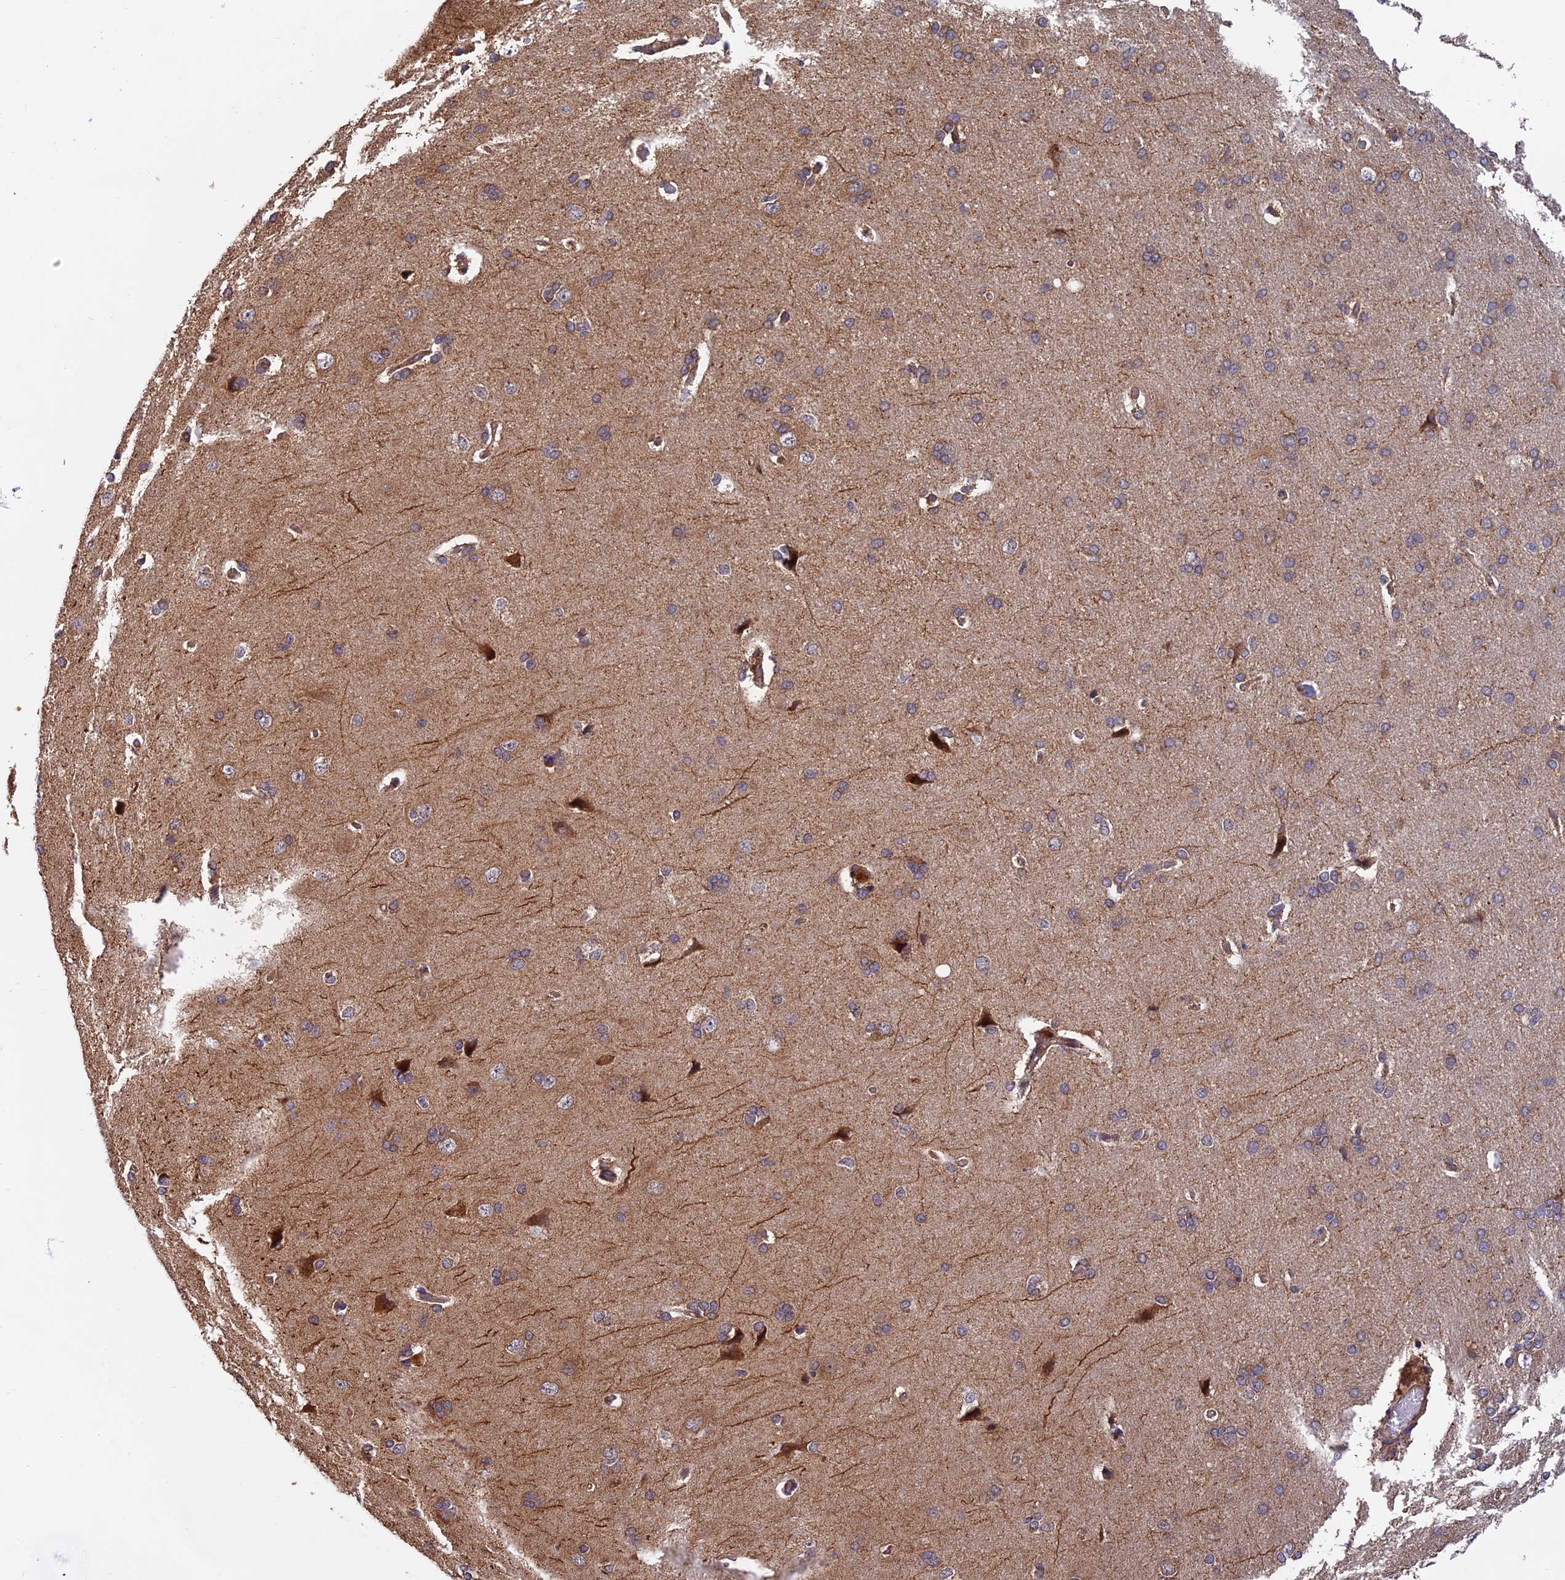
{"staining": {"intensity": "moderate", "quantity": ">75%", "location": "cytoplasmic/membranous"}, "tissue": "cerebral cortex", "cell_type": "Endothelial cells", "image_type": "normal", "snomed": [{"axis": "morphology", "description": "Normal tissue, NOS"}, {"axis": "topography", "description": "Cerebral cortex"}], "caption": "Immunohistochemistry of unremarkable cerebral cortex displays medium levels of moderate cytoplasmic/membranous positivity in about >75% of endothelial cells.", "gene": "MNS1", "patient": {"sex": "male", "age": 62}}